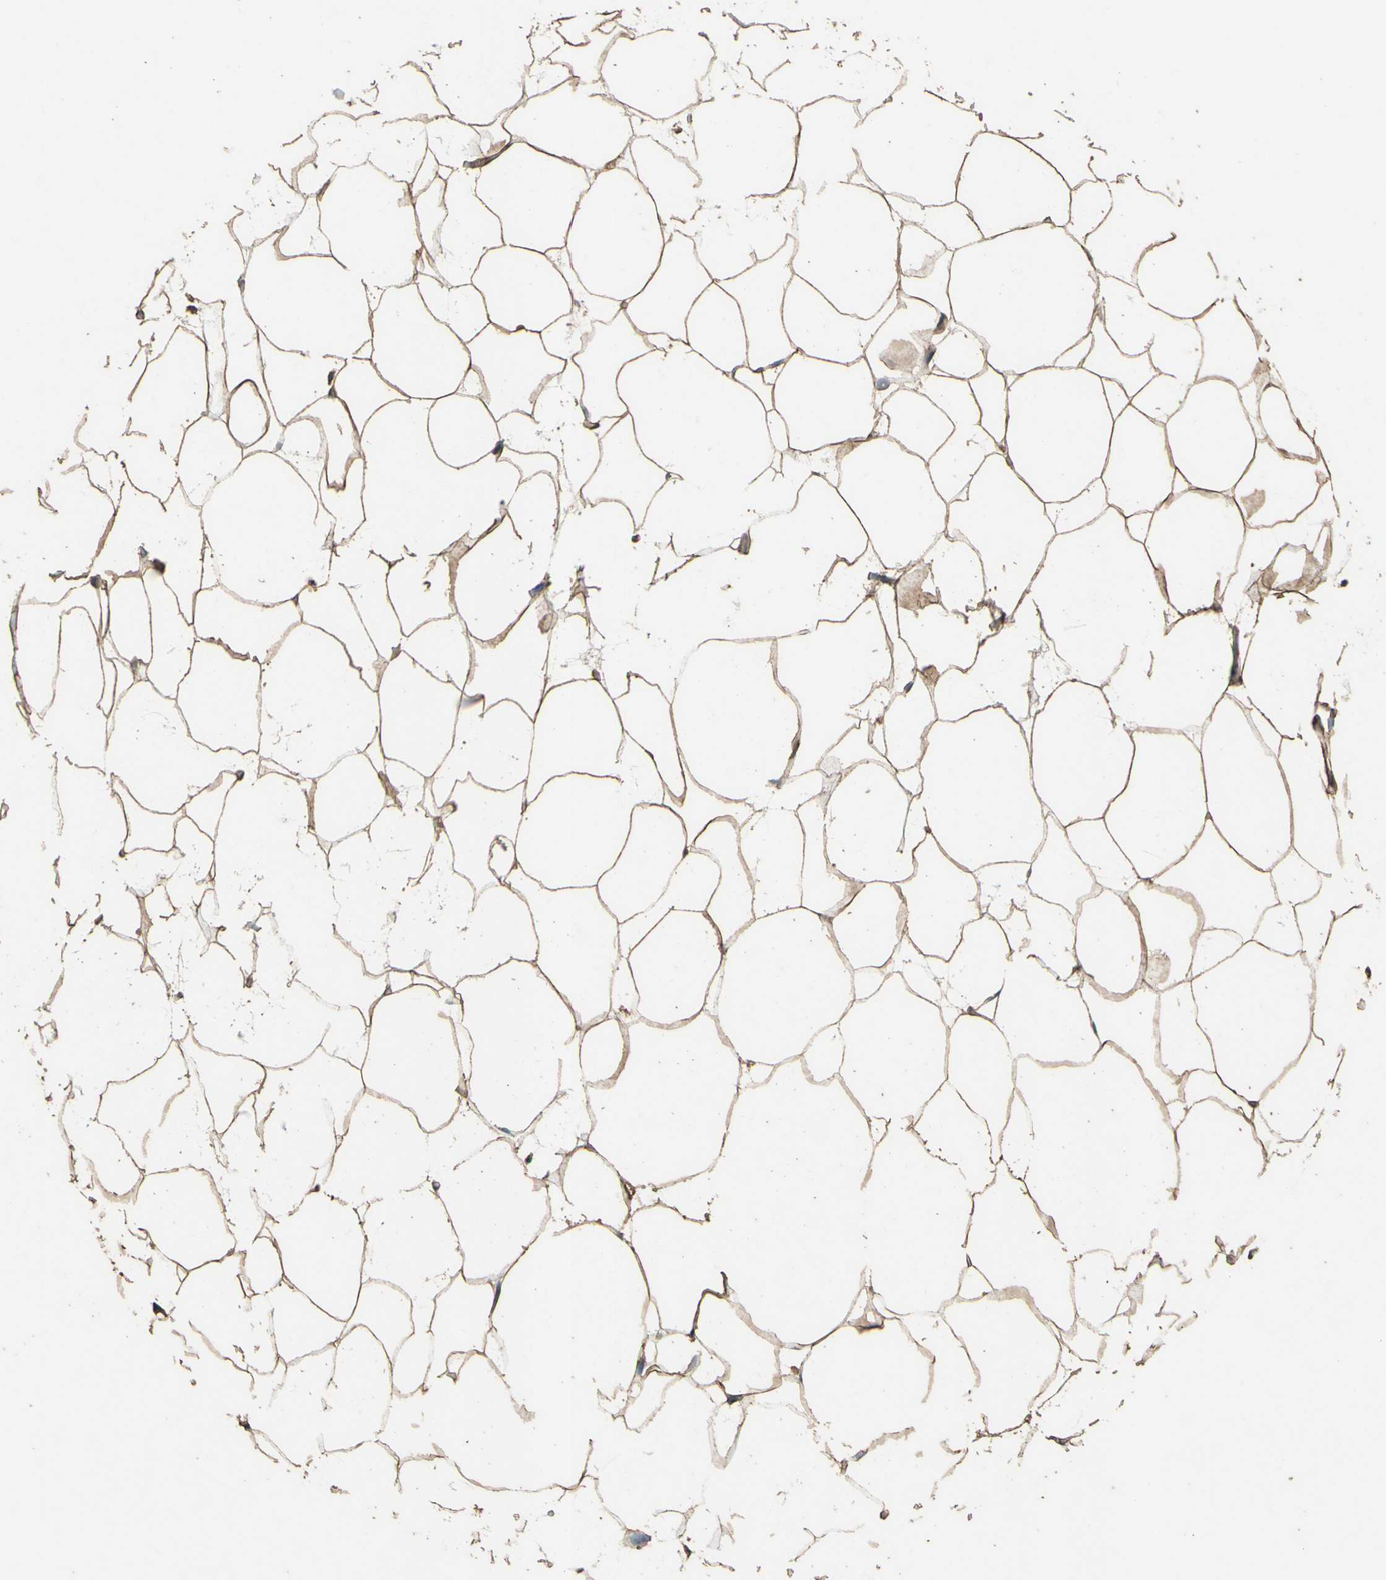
{"staining": {"intensity": "moderate", "quantity": ">75%", "location": "cytoplasmic/membranous"}, "tissue": "adipose tissue", "cell_type": "Adipocytes", "image_type": "normal", "snomed": [{"axis": "morphology", "description": "Normal tissue, NOS"}, {"axis": "topography", "description": "Breast"}, {"axis": "topography", "description": "Adipose tissue"}], "caption": "DAB immunohistochemical staining of unremarkable human adipose tissue displays moderate cytoplasmic/membranous protein staining in approximately >75% of adipocytes.", "gene": "TSPO", "patient": {"sex": "female", "age": 25}}